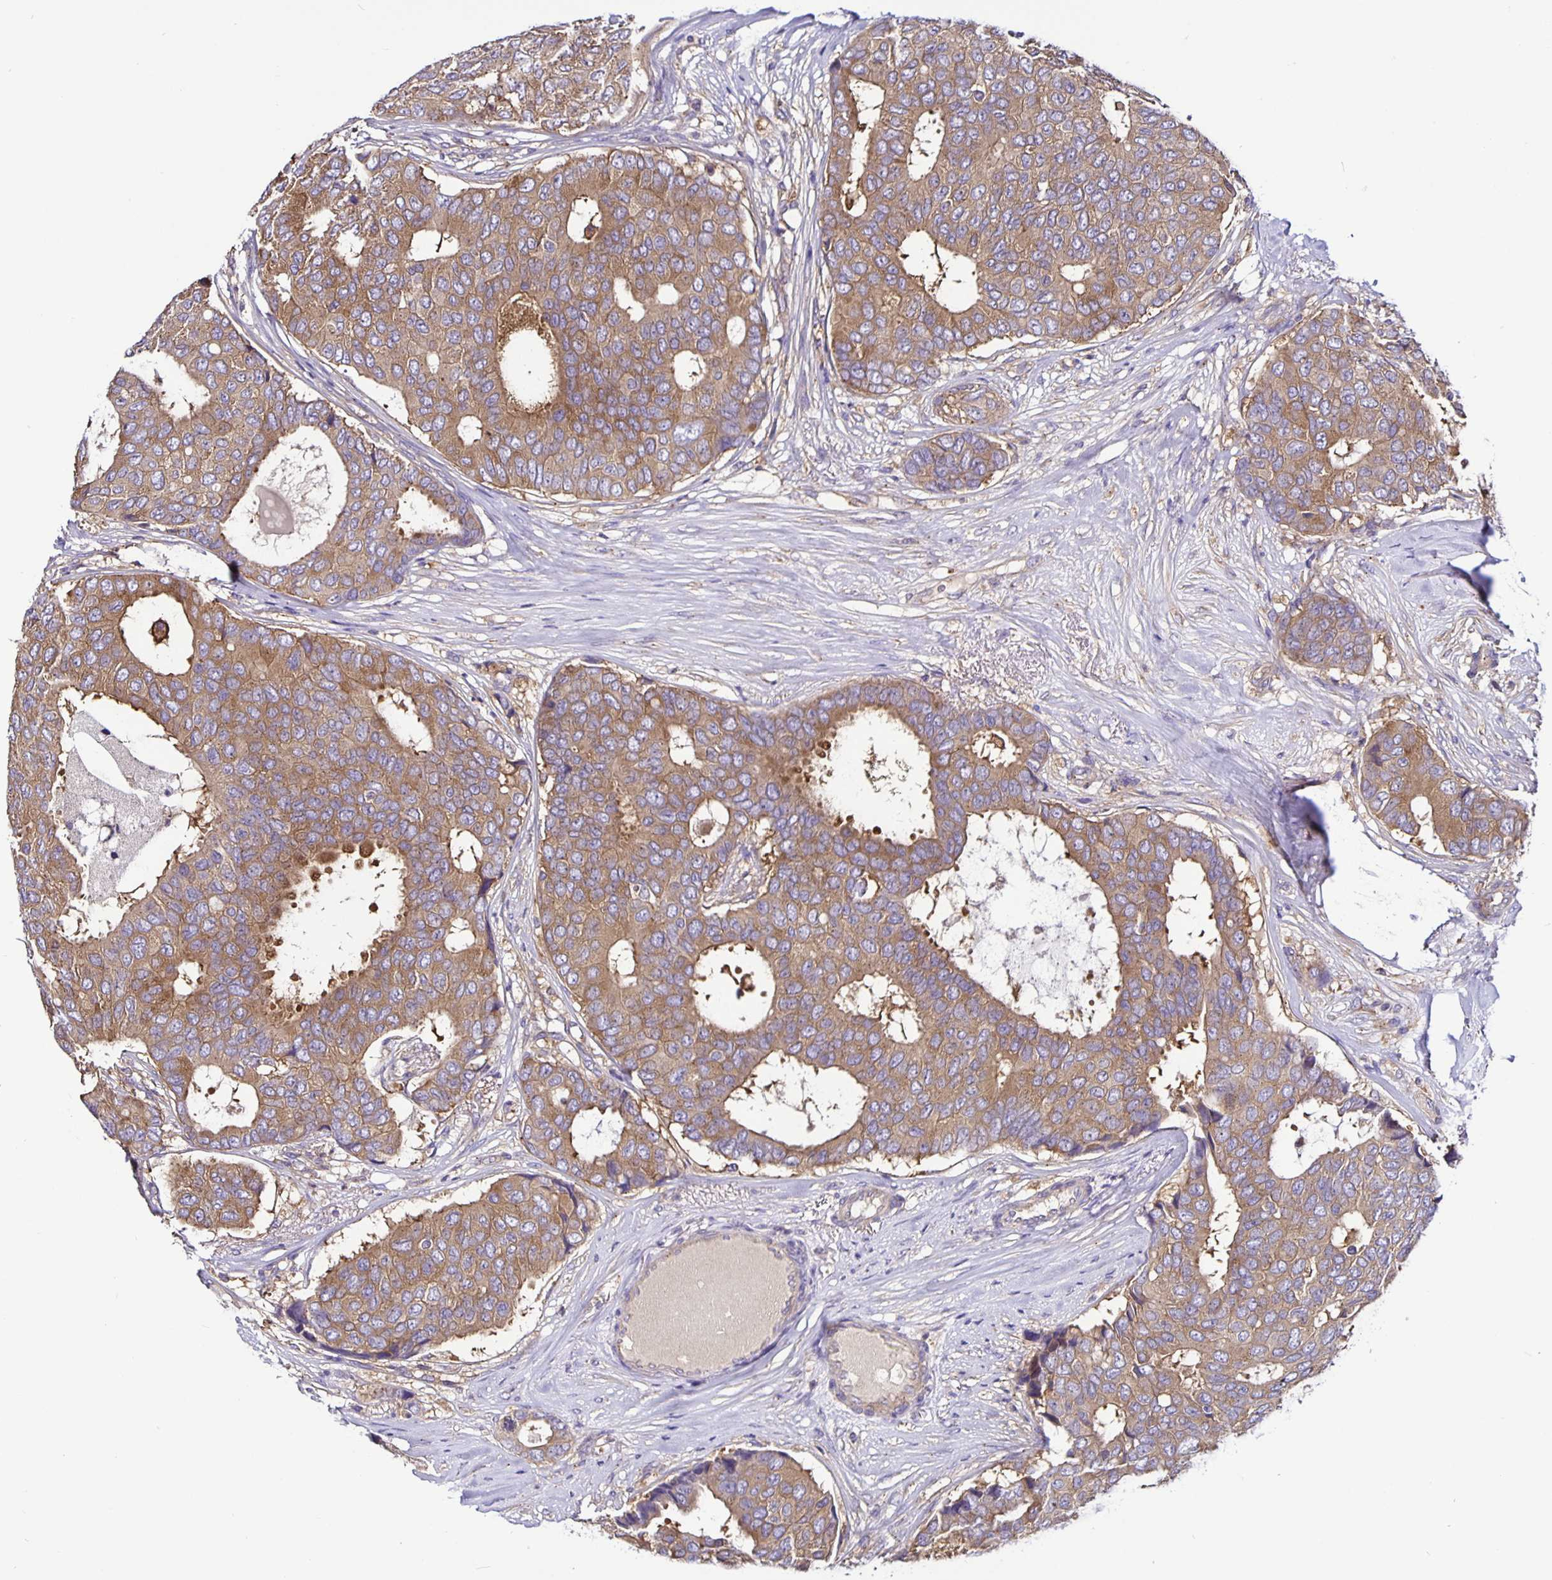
{"staining": {"intensity": "moderate", "quantity": ">75%", "location": "cytoplasmic/membranous"}, "tissue": "breast cancer", "cell_type": "Tumor cells", "image_type": "cancer", "snomed": [{"axis": "morphology", "description": "Duct carcinoma"}, {"axis": "topography", "description": "Breast"}], "caption": "This image exhibits immunohistochemistry (IHC) staining of breast cancer, with medium moderate cytoplasmic/membranous staining in about >75% of tumor cells.", "gene": "SNX5", "patient": {"sex": "female", "age": 75}}